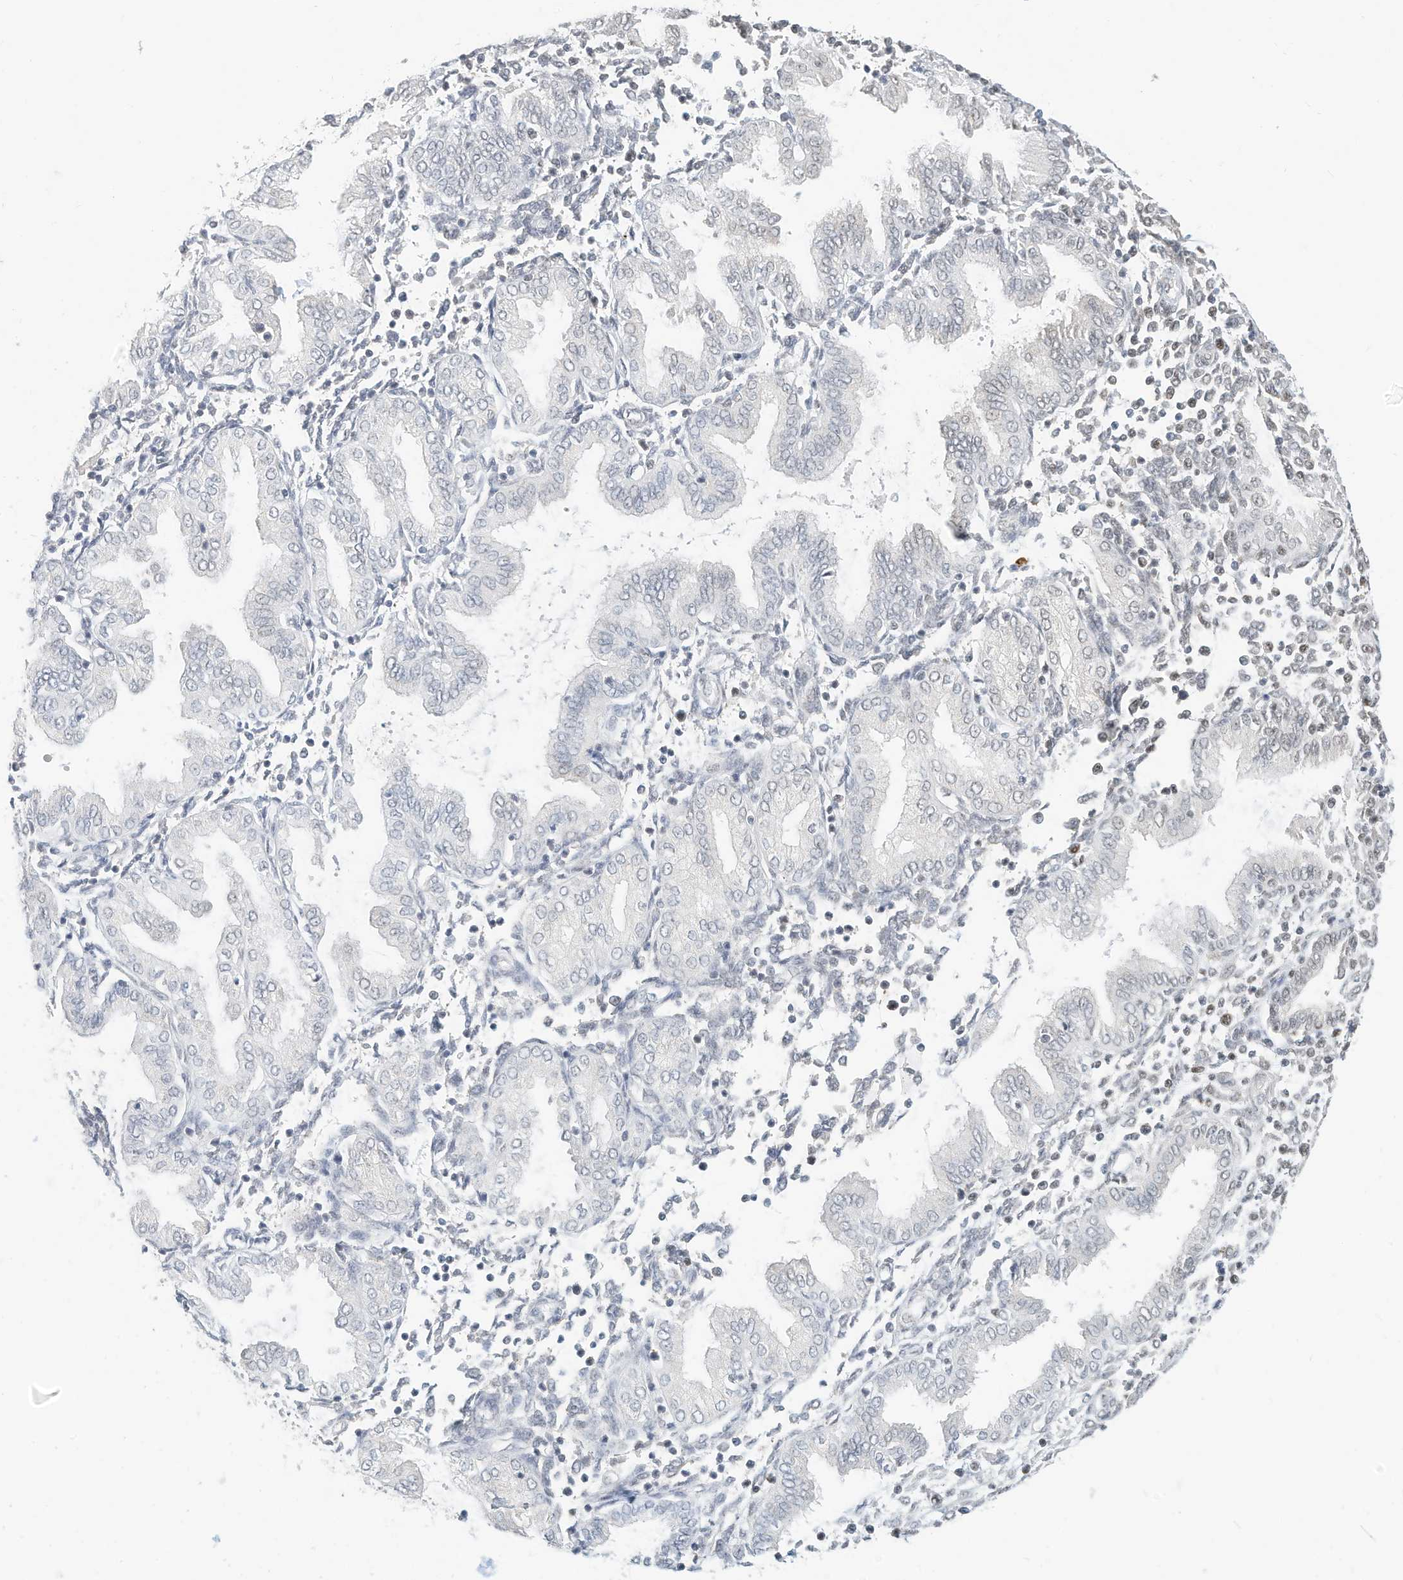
{"staining": {"intensity": "negative", "quantity": "none", "location": "none"}, "tissue": "endometrium", "cell_type": "Cells in endometrial stroma", "image_type": "normal", "snomed": [{"axis": "morphology", "description": "Normal tissue, NOS"}, {"axis": "topography", "description": "Endometrium"}], "caption": "High power microscopy photomicrograph of an immunohistochemistry (IHC) micrograph of normal endometrium, revealing no significant expression in cells in endometrial stroma.", "gene": "OGT", "patient": {"sex": "female", "age": 53}}